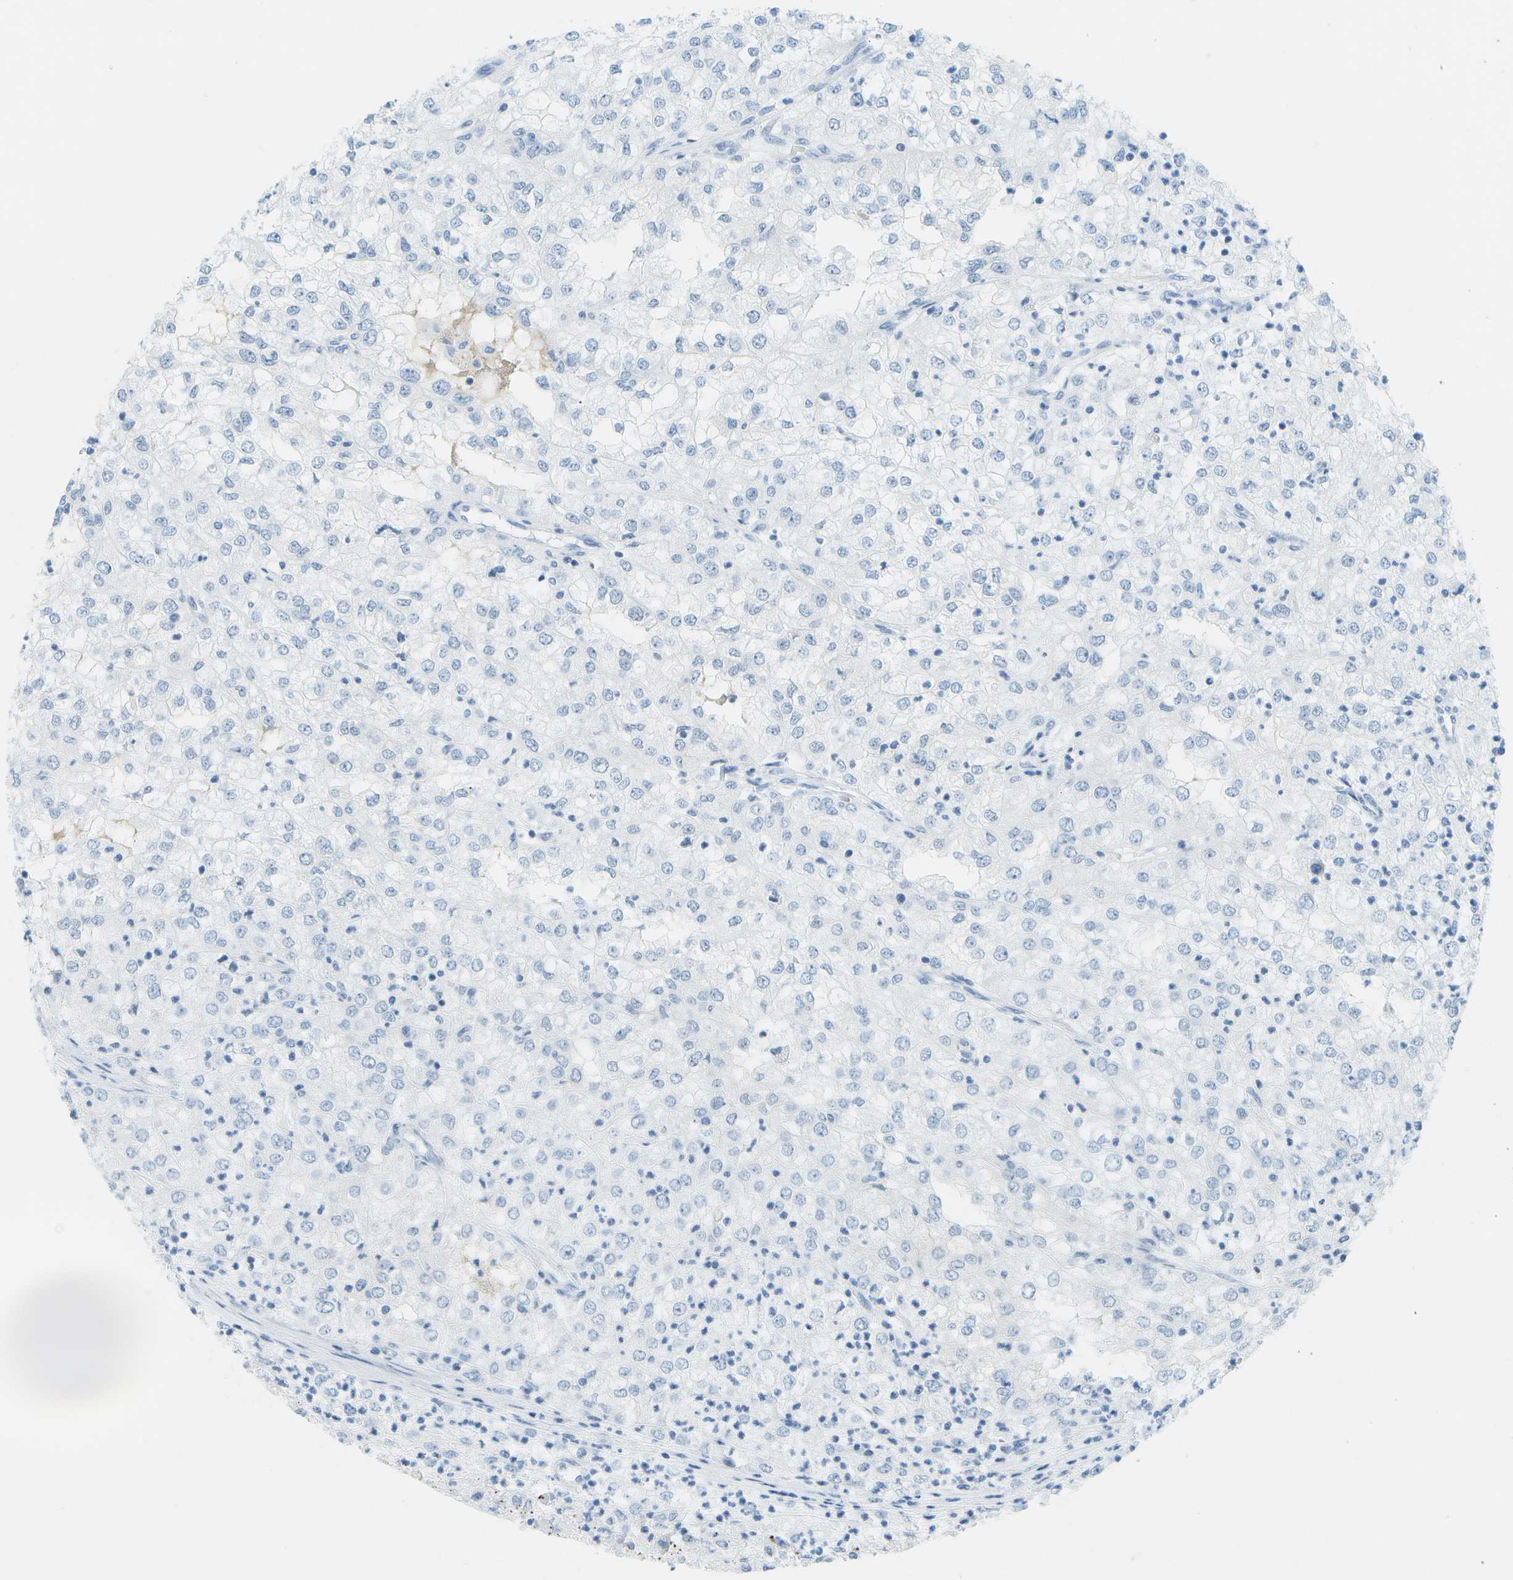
{"staining": {"intensity": "negative", "quantity": "none", "location": "none"}, "tissue": "renal cancer", "cell_type": "Tumor cells", "image_type": "cancer", "snomed": [{"axis": "morphology", "description": "Adenocarcinoma, NOS"}, {"axis": "topography", "description": "Kidney"}], "caption": "DAB immunohistochemical staining of human adenocarcinoma (renal) exhibits no significant staining in tumor cells.", "gene": "NEK11", "patient": {"sex": "female", "age": 54}}